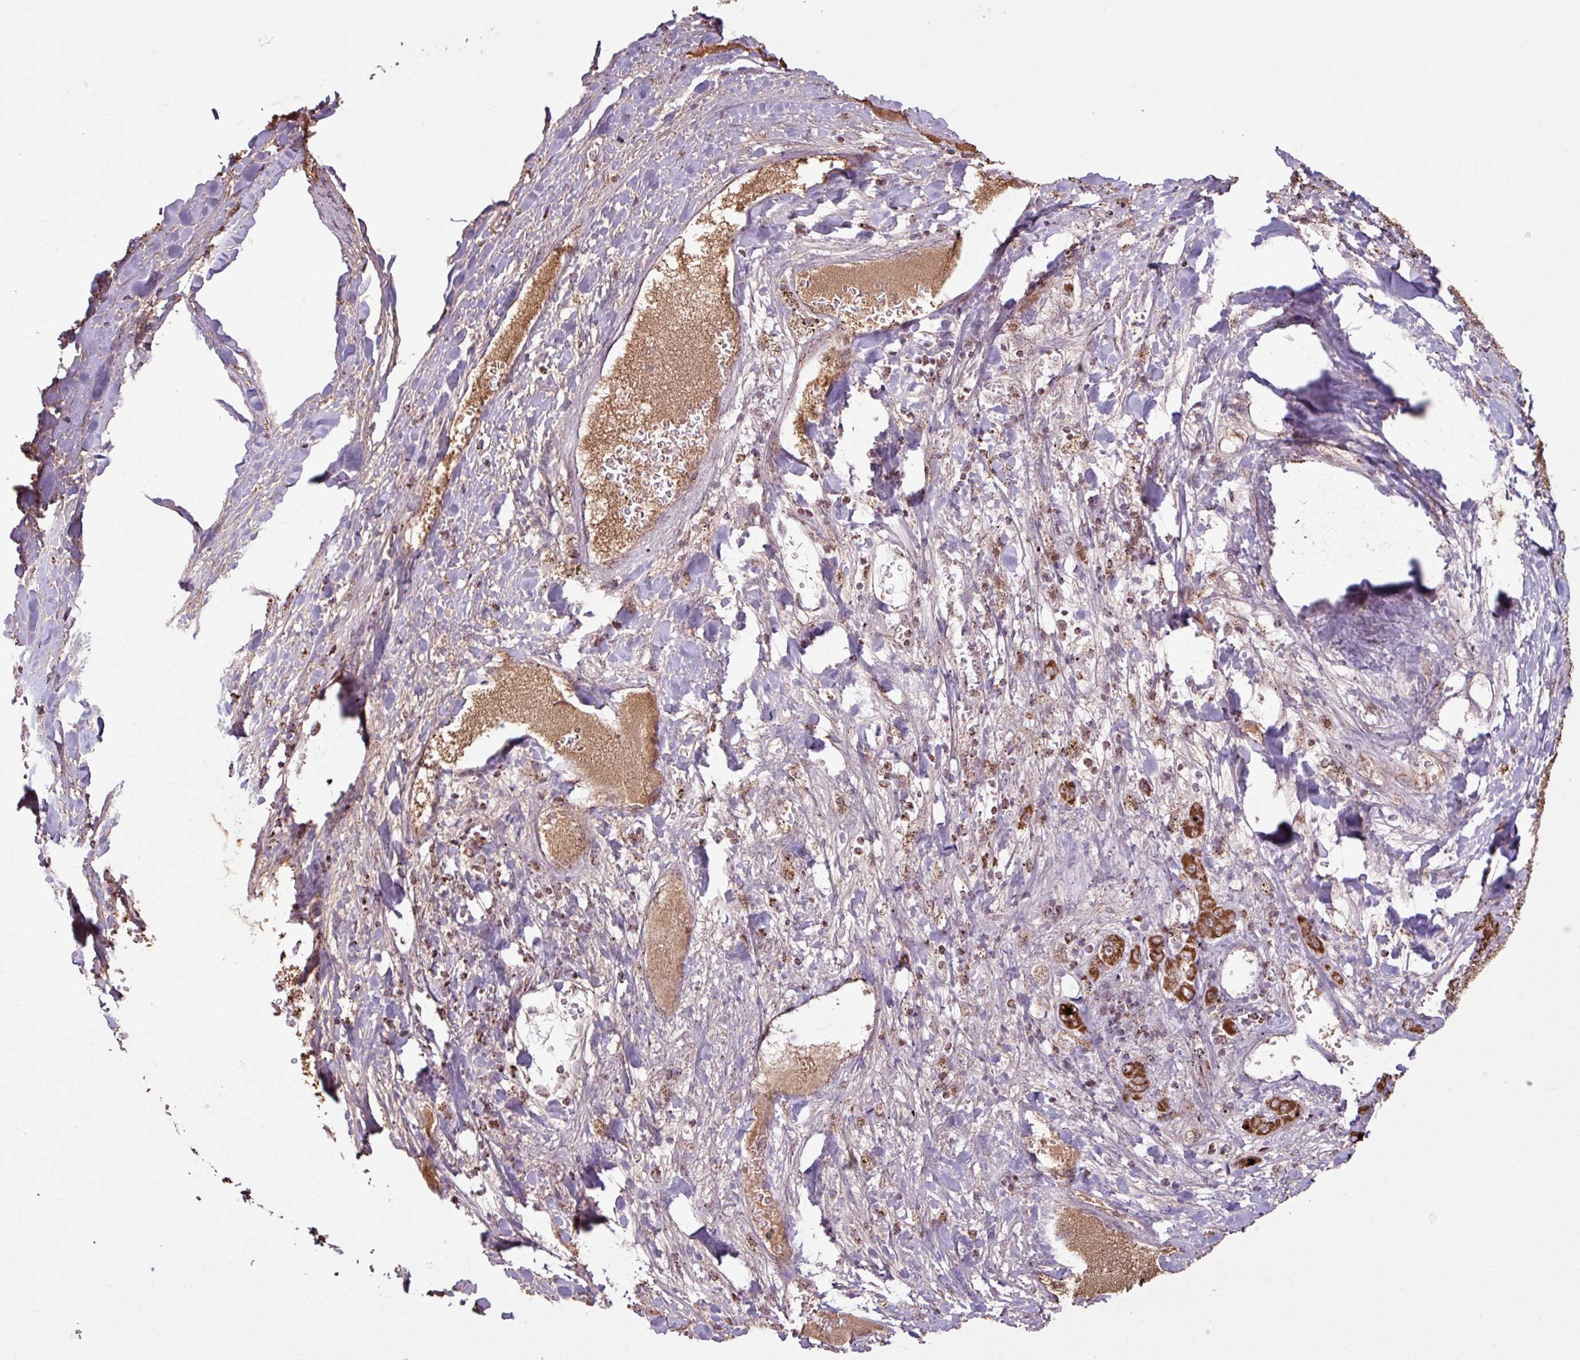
{"staining": {"intensity": "strong", "quantity": ">75%", "location": "cytoplasmic/membranous"}, "tissue": "liver cancer", "cell_type": "Tumor cells", "image_type": "cancer", "snomed": [{"axis": "morphology", "description": "Carcinoma, Hepatocellular, NOS"}, {"axis": "topography", "description": "Liver"}], "caption": "This is a micrograph of immunohistochemistry (IHC) staining of liver cancer (hepatocellular carcinoma), which shows strong positivity in the cytoplasmic/membranous of tumor cells.", "gene": "ALG8", "patient": {"sex": "female", "age": 73}}